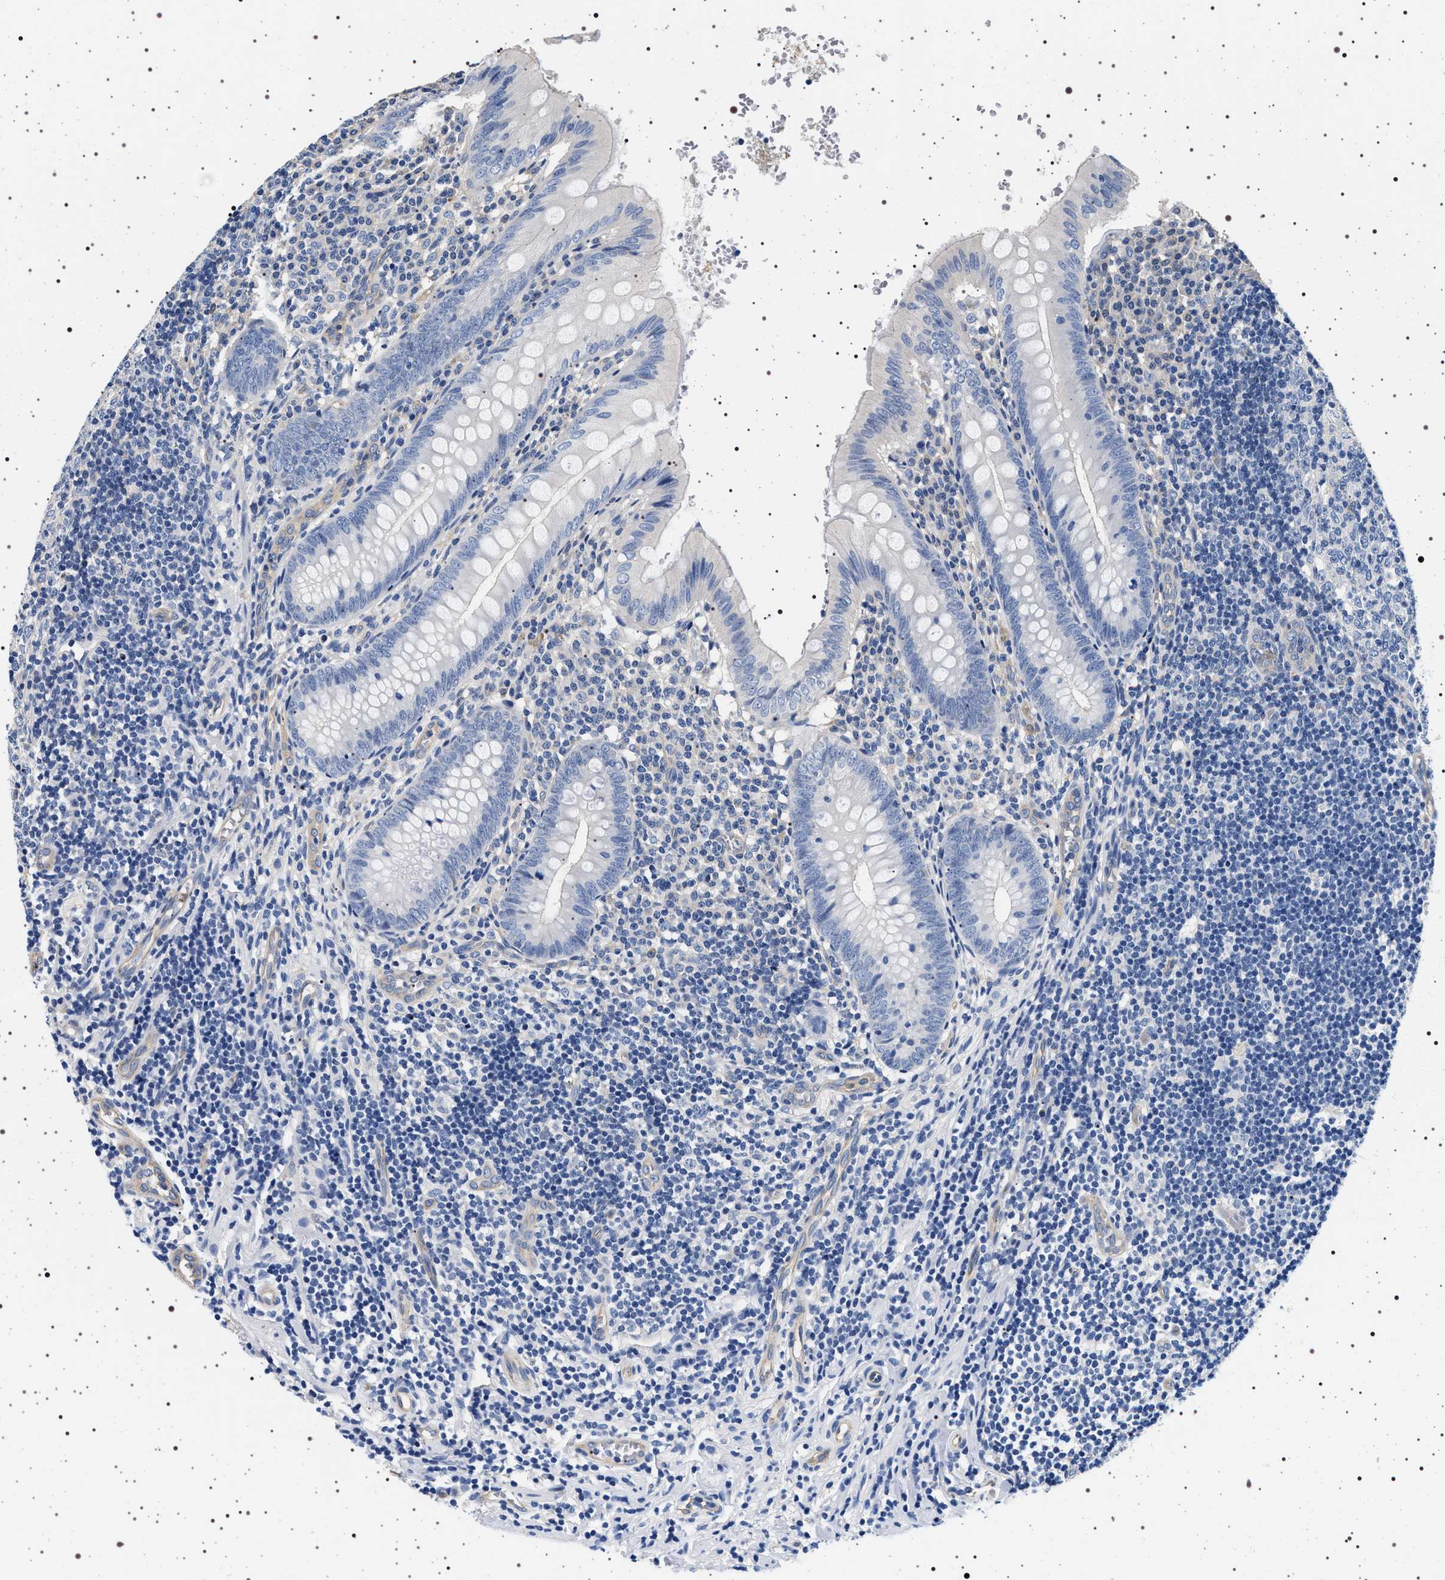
{"staining": {"intensity": "negative", "quantity": "none", "location": "none"}, "tissue": "appendix", "cell_type": "Glandular cells", "image_type": "normal", "snomed": [{"axis": "morphology", "description": "Normal tissue, NOS"}, {"axis": "topography", "description": "Appendix"}], "caption": "The photomicrograph shows no significant positivity in glandular cells of appendix.", "gene": "HSD17B1", "patient": {"sex": "male", "age": 8}}